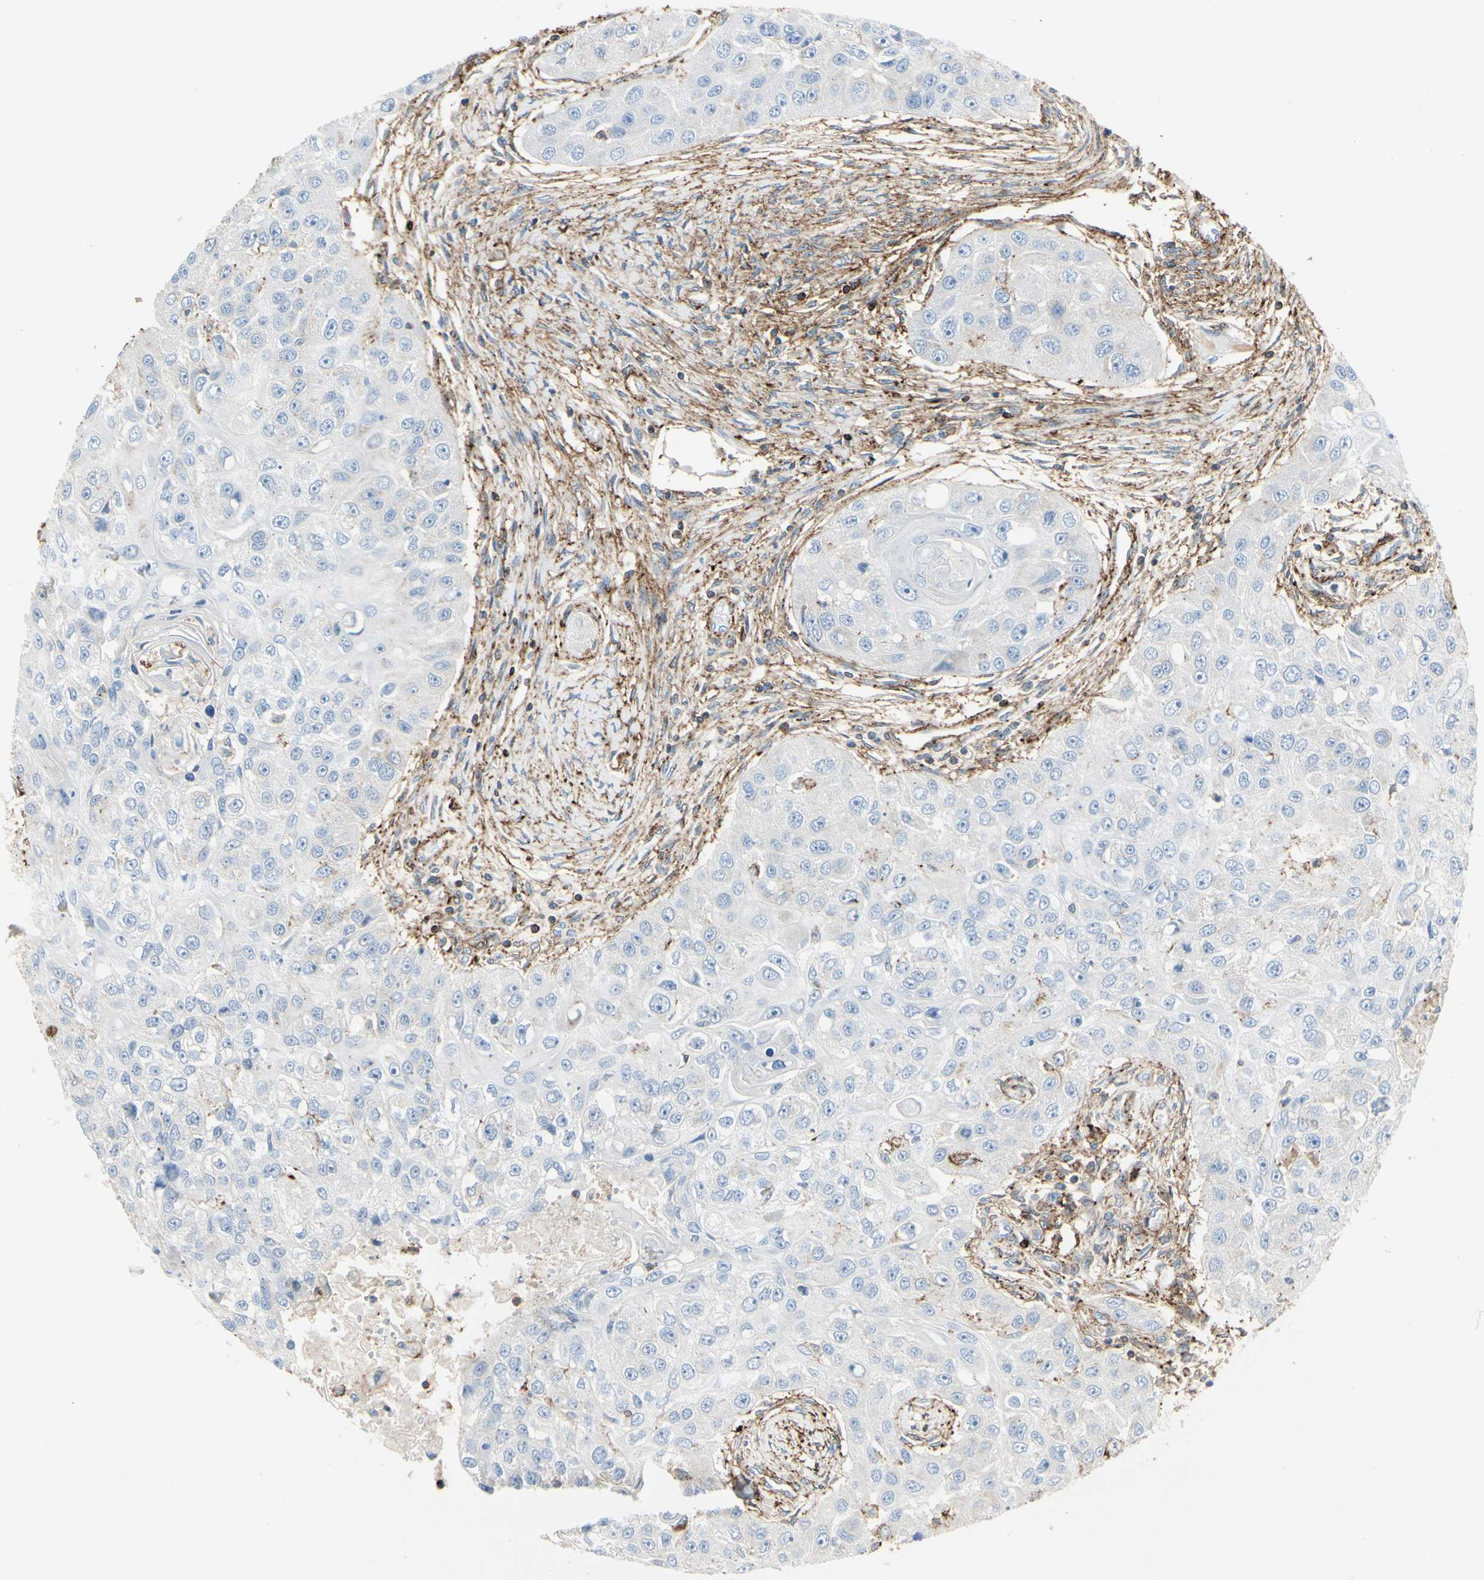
{"staining": {"intensity": "negative", "quantity": "none", "location": "none"}, "tissue": "head and neck cancer", "cell_type": "Tumor cells", "image_type": "cancer", "snomed": [{"axis": "morphology", "description": "Normal tissue, NOS"}, {"axis": "morphology", "description": "Squamous cell carcinoma, NOS"}, {"axis": "topography", "description": "Skeletal muscle"}, {"axis": "topography", "description": "Head-Neck"}], "caption": "A micrograph of head and neck squamous cell carcinoma stained for a protein reveals no brown staining in tumor cells.", "gene": "CLEC2B", "patient": {"sex": "male", "age": 51}}